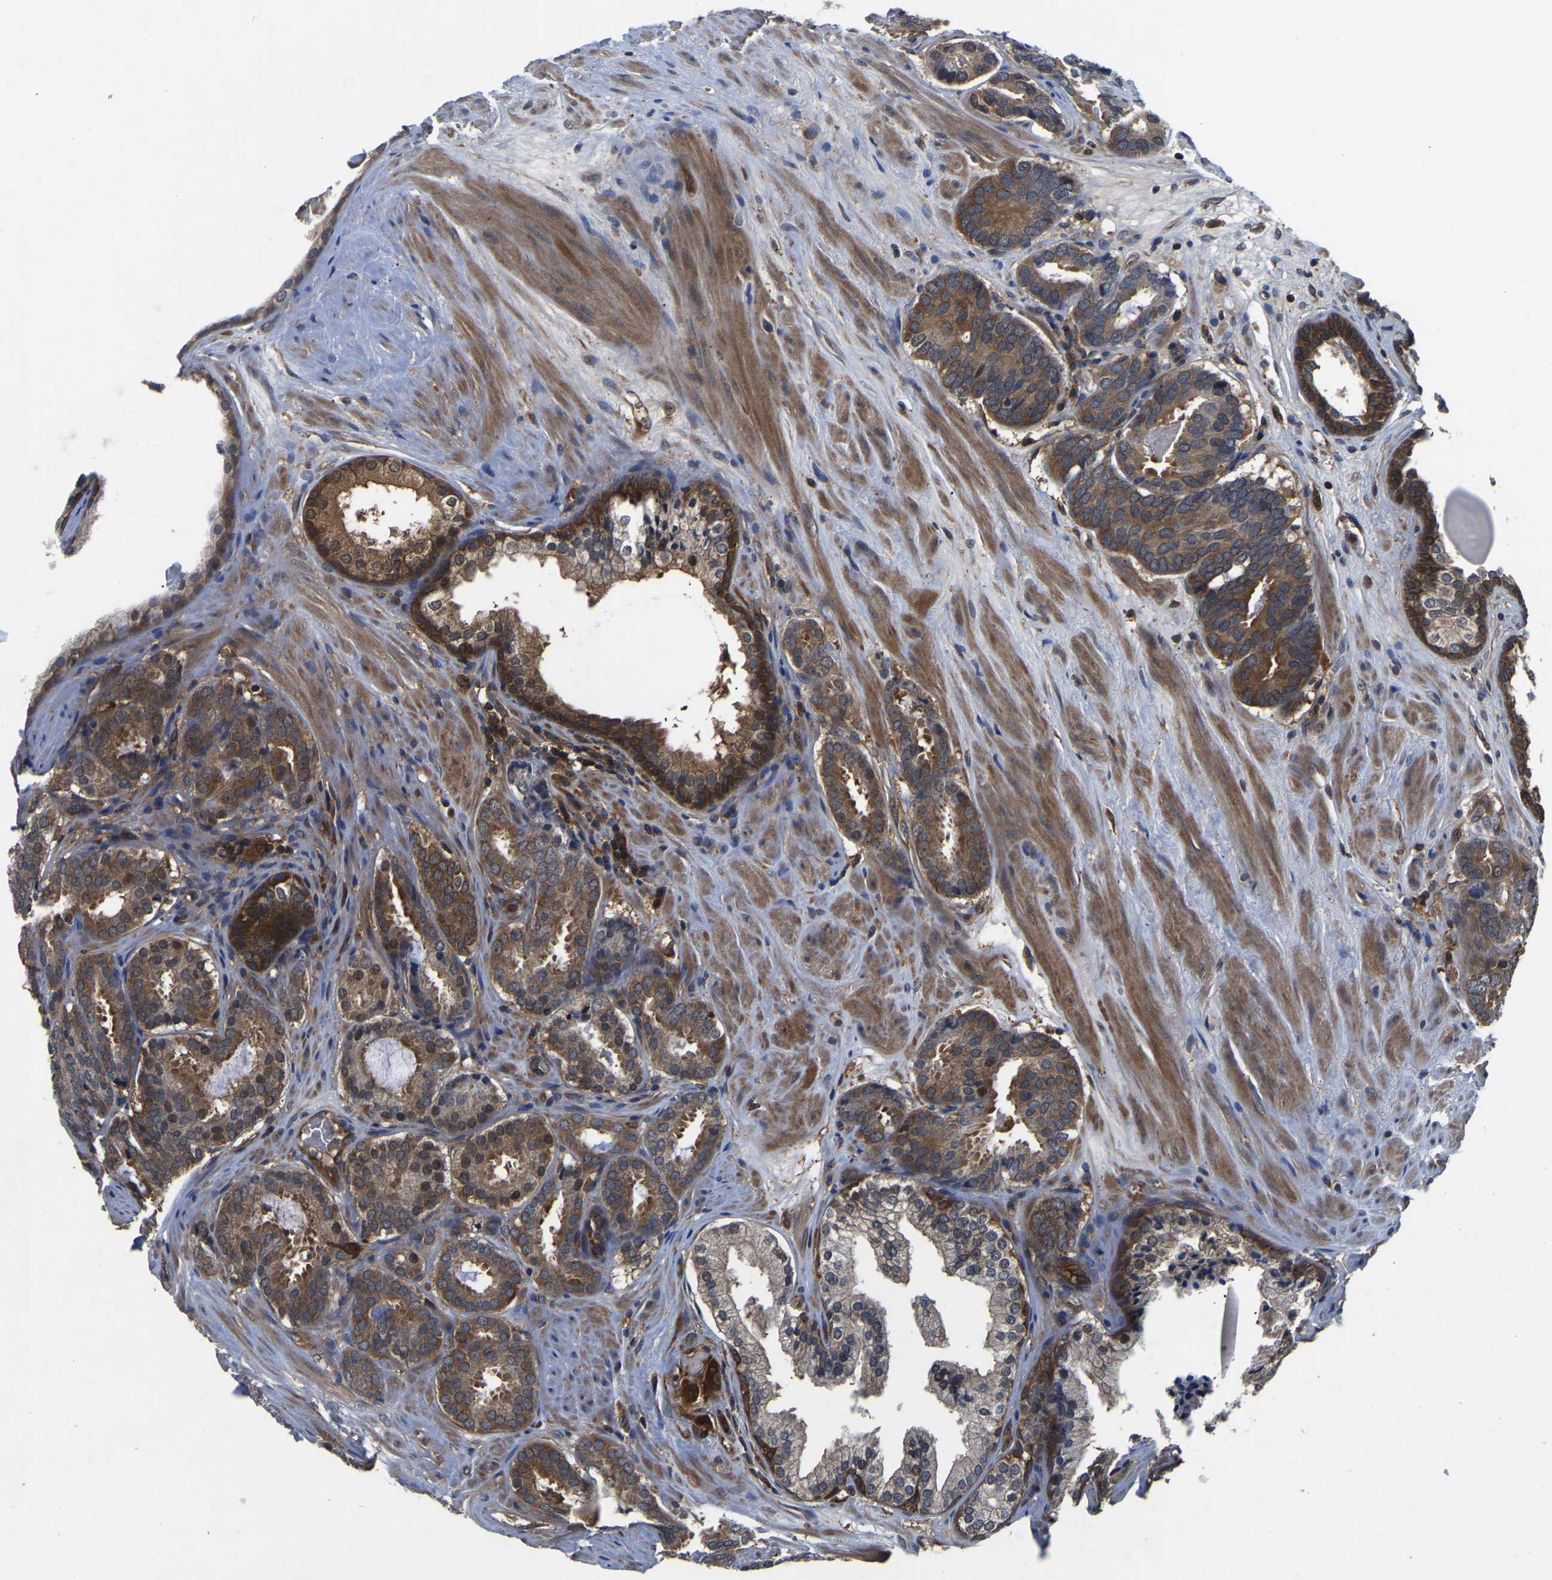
{"staining": {"intensity": "moderate", "quantity": ">75%", "location": "cytoplasmic/membranous"}, "tissue": "prostate cancer", "cell_type": "Tumor cells", "image_type": "cancer", "snomed": [{"axis": "morphology", "description": "Adenocarcinoma, Low grade"}, {"axis": "topography", "description": "Prostate"}], "caption": "Low-grade adenocarcinoma (prostate) tissue shows moderate cytoplasmic/membranous positivity in about >75% of tumor cells, visualized by immunohistochemistry. The staining was performed using DAB, with brown indicating positive protein expression. Nuclei are stained blue with hematoxylin.", "gene": "FGD5", "patient": {"sex": "male", "age": 69}}